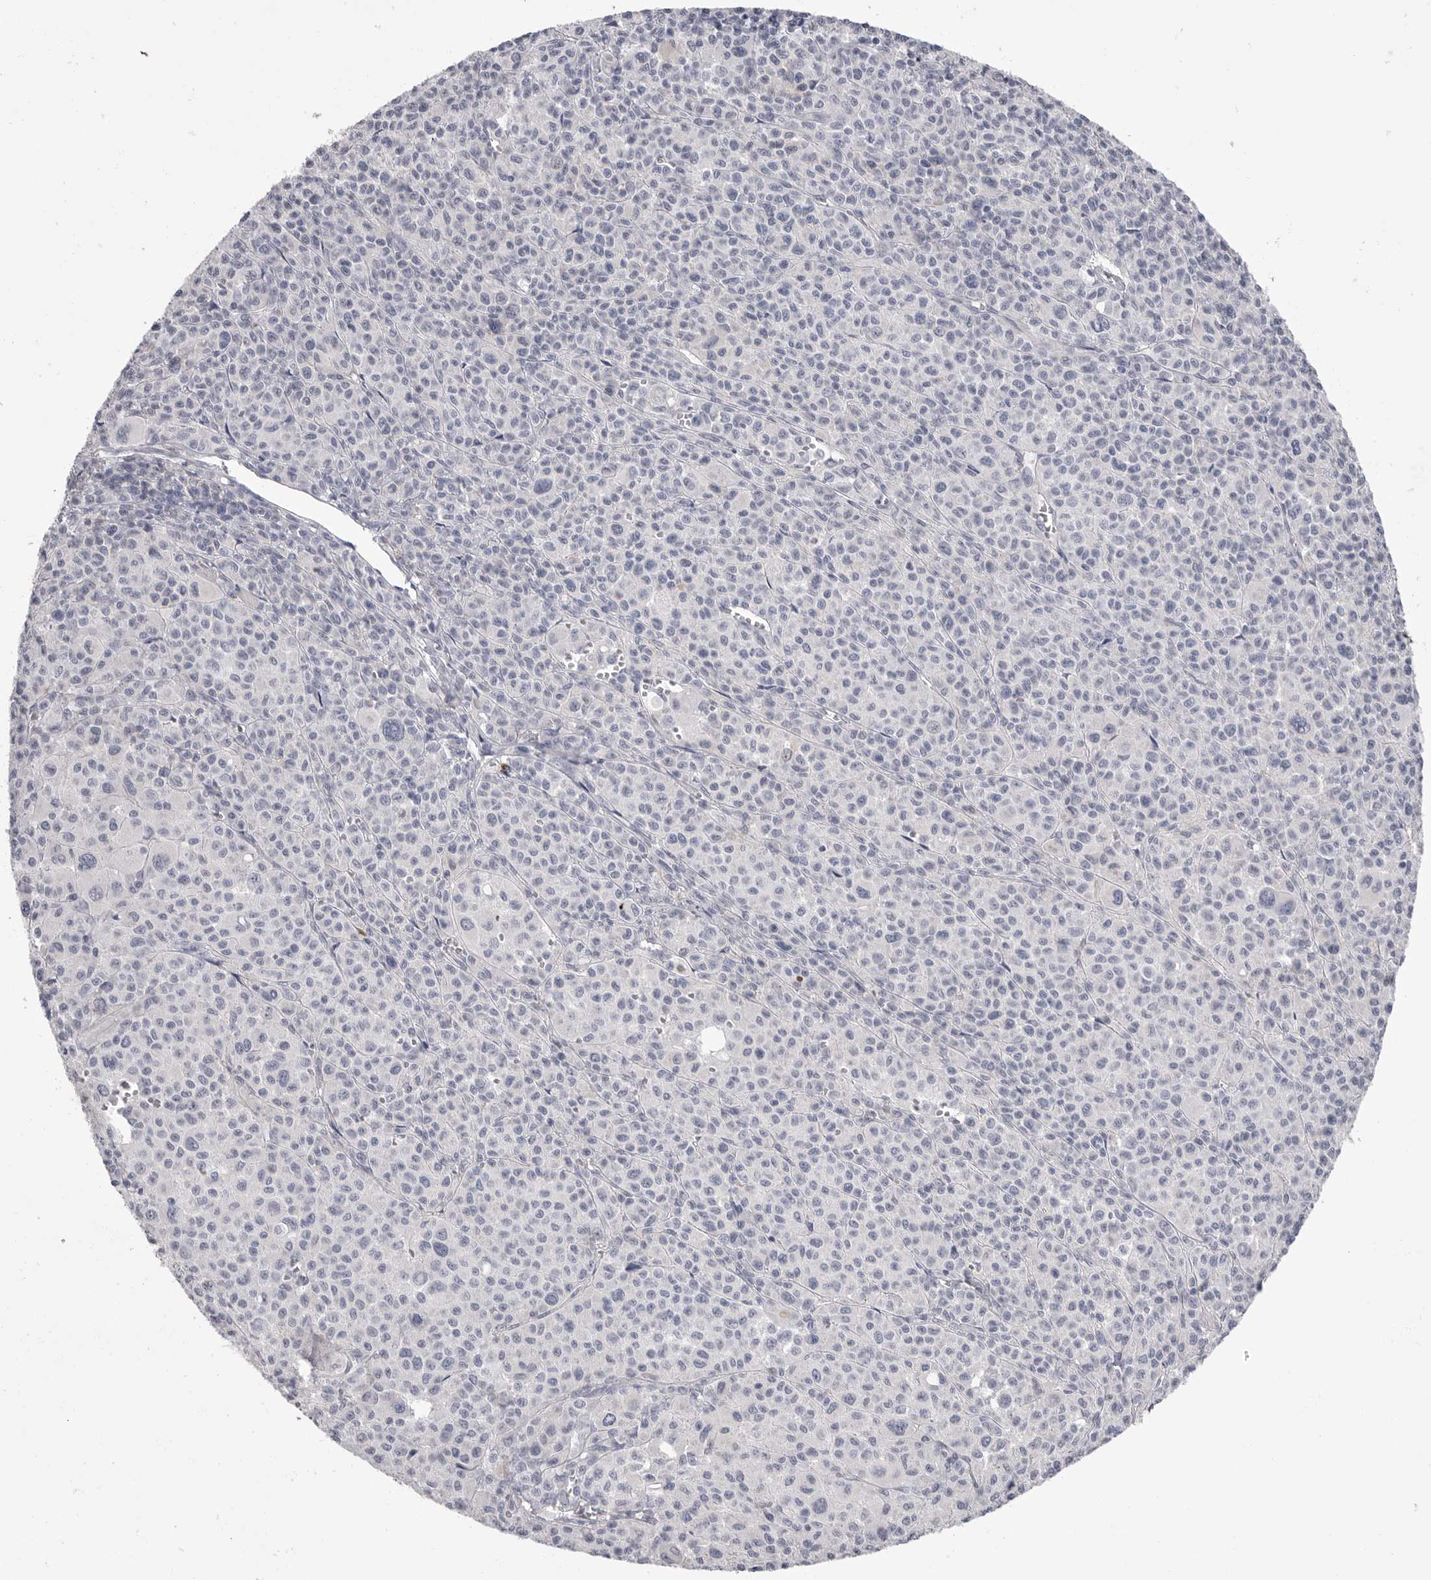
{"staining": {"intensity": "negative", "quantity": "none", "location": "none"}, "tissue": "melanoma", "cell_type": "Tumor cells", "image_type": "cancer", "snomed": [{"axis": "morphology", "description": "Malignant melanoma, Metastatic site"}, {"axis": "topography", "description": "Skin"}], "caption": "Immunohistochemistry image of melanoma stained for a protein (brown), which exhibits no staining in tumor cells.", "gene": "DLGAP3", "patient": {"sex": "female", "age": 74}}